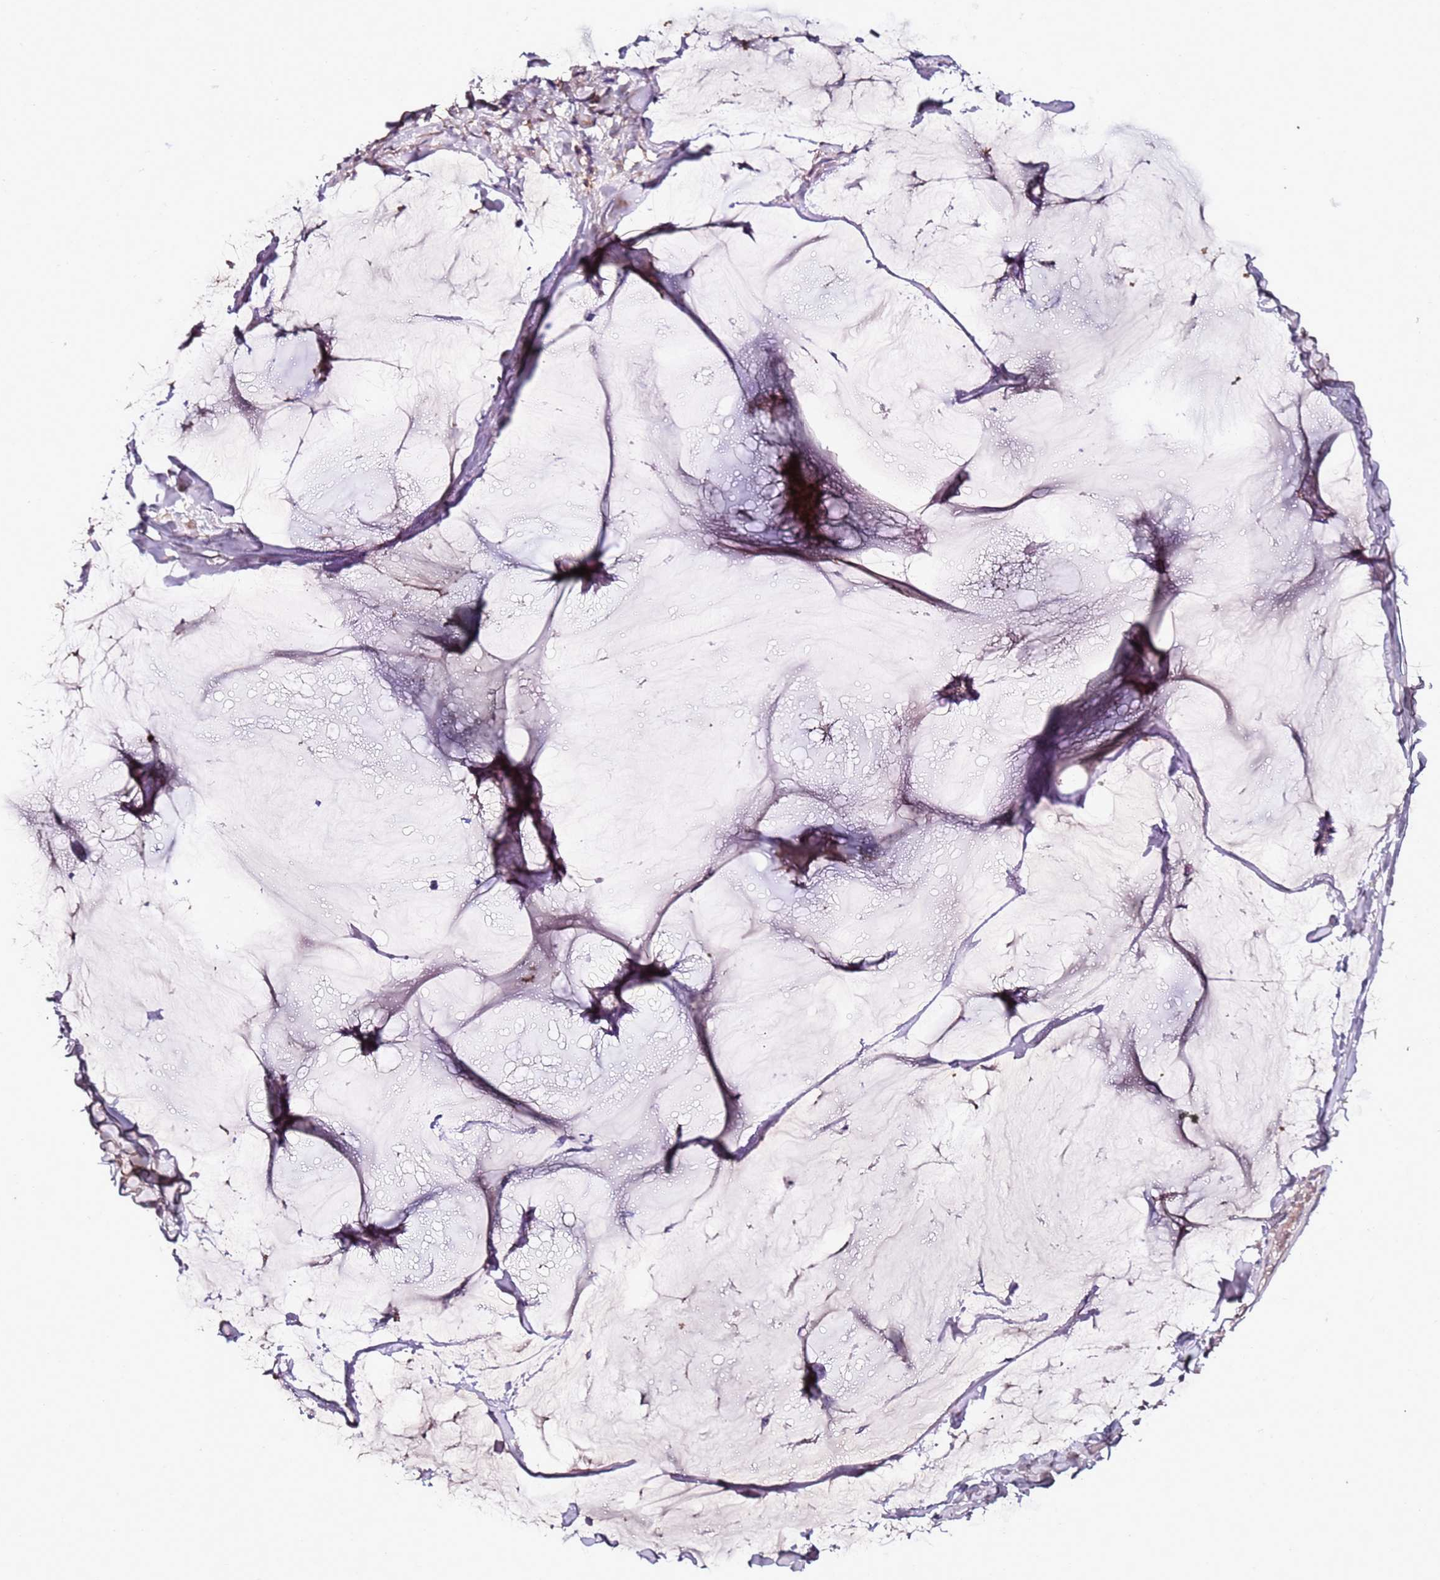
{"staining": {"intensity": "negative", "quantity": "none", "location": "none"}, "tissue": "breast cancer", "cell_type": "Tumor cells", "image_type": "cancer", "snomed": [{"axis": "morphology", "description": "Duct carcinoma"}, {"axis": "topography", "description": "Breast"}], "caption": "Tumor cells are negative for protein expression in human intraductal carcinoma (breast).", "gene": "C3orf80", "patient": {"sex": "female", "age": 93}}